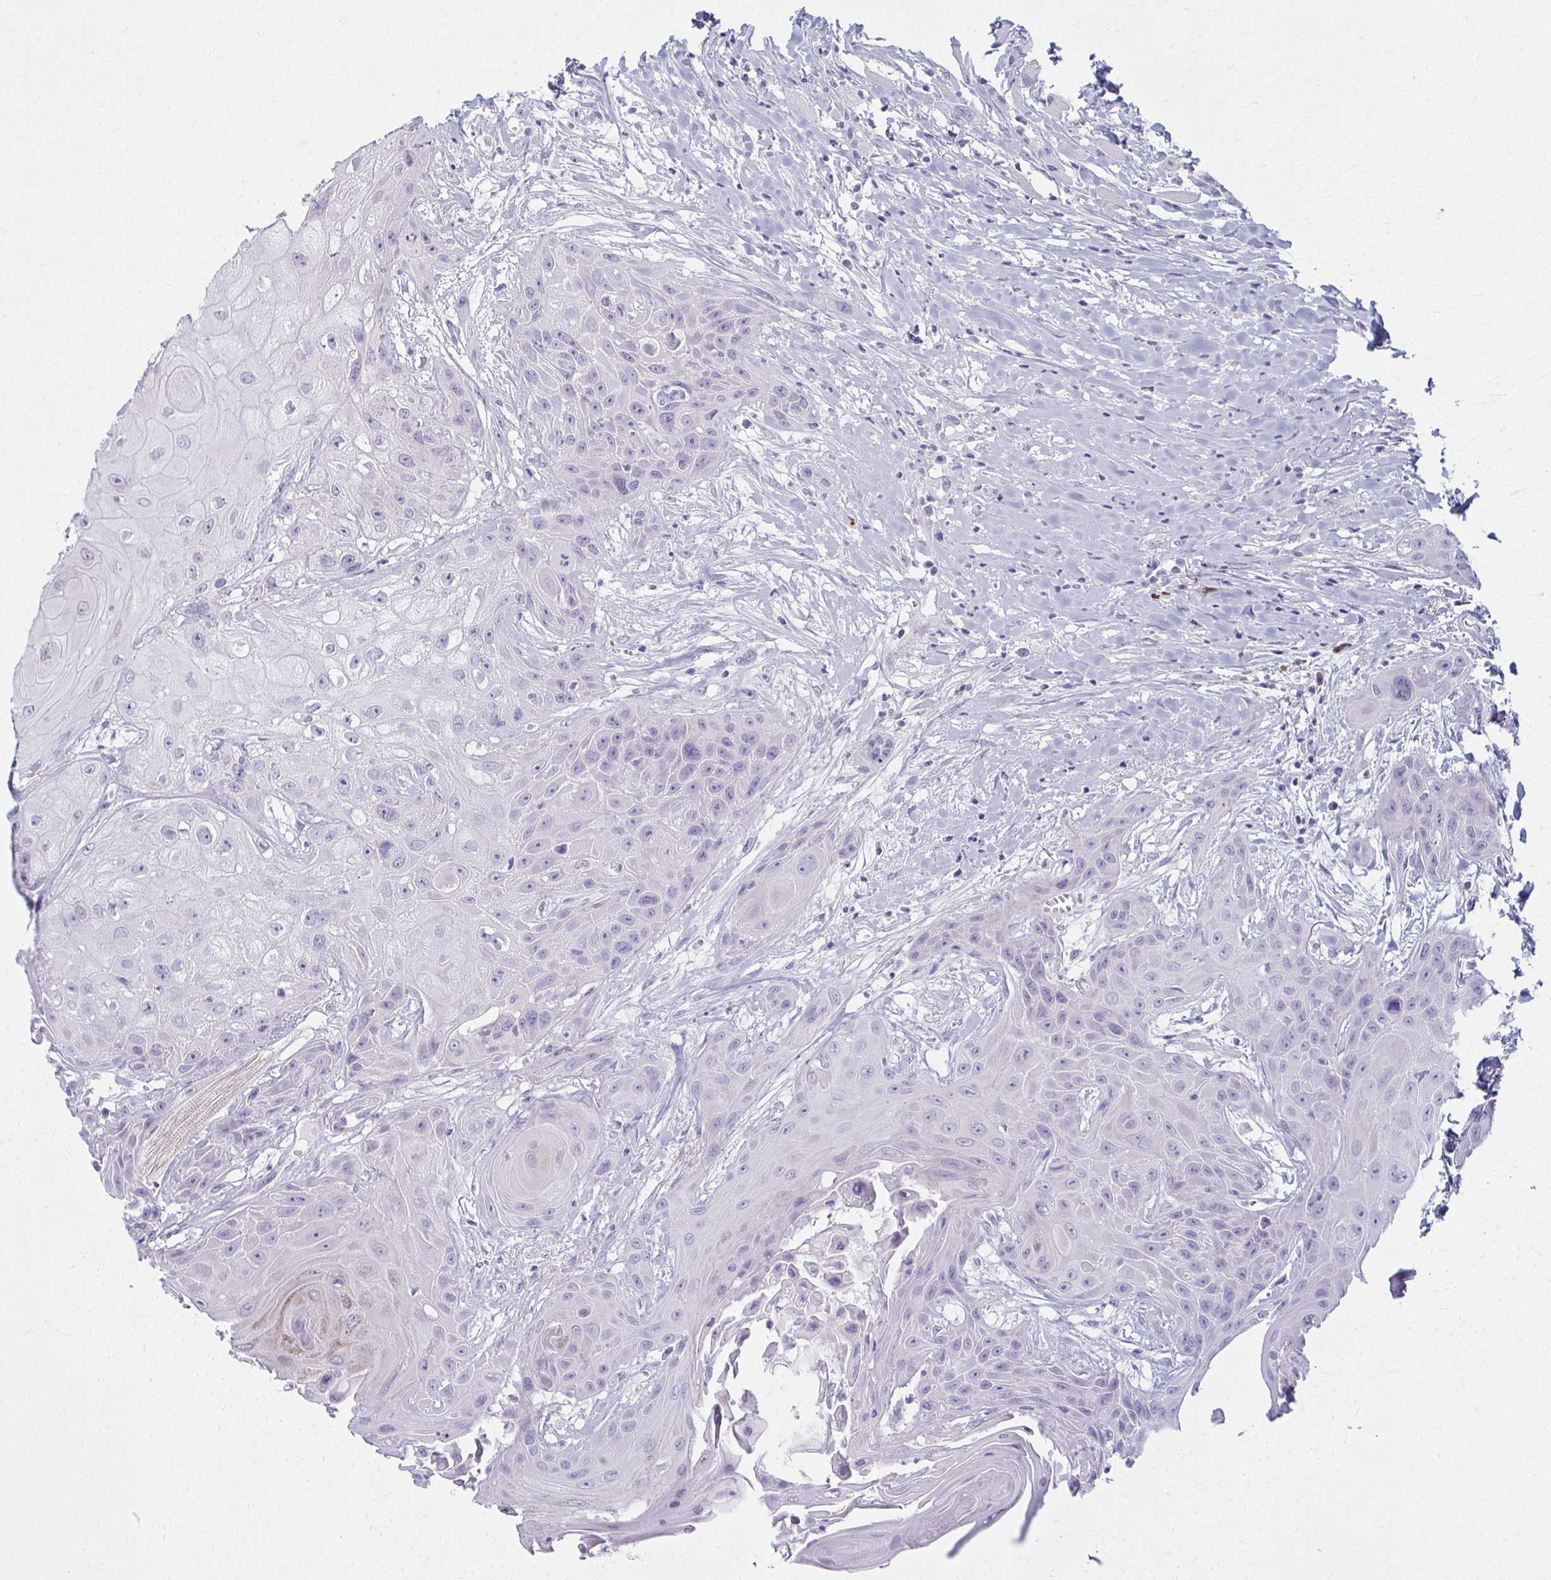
{"staining": {"intensity": "negative", "quantity": "none", "location": "none"}, "tissue": "head and neck cancer", "cell_type": "Tumor cells", "image_type": "cancer", "snomed": [{"axis": "morphology", "description": "Squamous cell carcinoma, NOS"}, {"axis": "topography", "description": "Head-Neck"}], "caption": "A high-resolution photomicrograph shows immunohistochemistry staining of squamous cell carcinoma (head and neck), which exhibits no significant expression in tumor cells.", "gene": "LDLRAP1", "patient": {"sex": "female", "age": 73}}